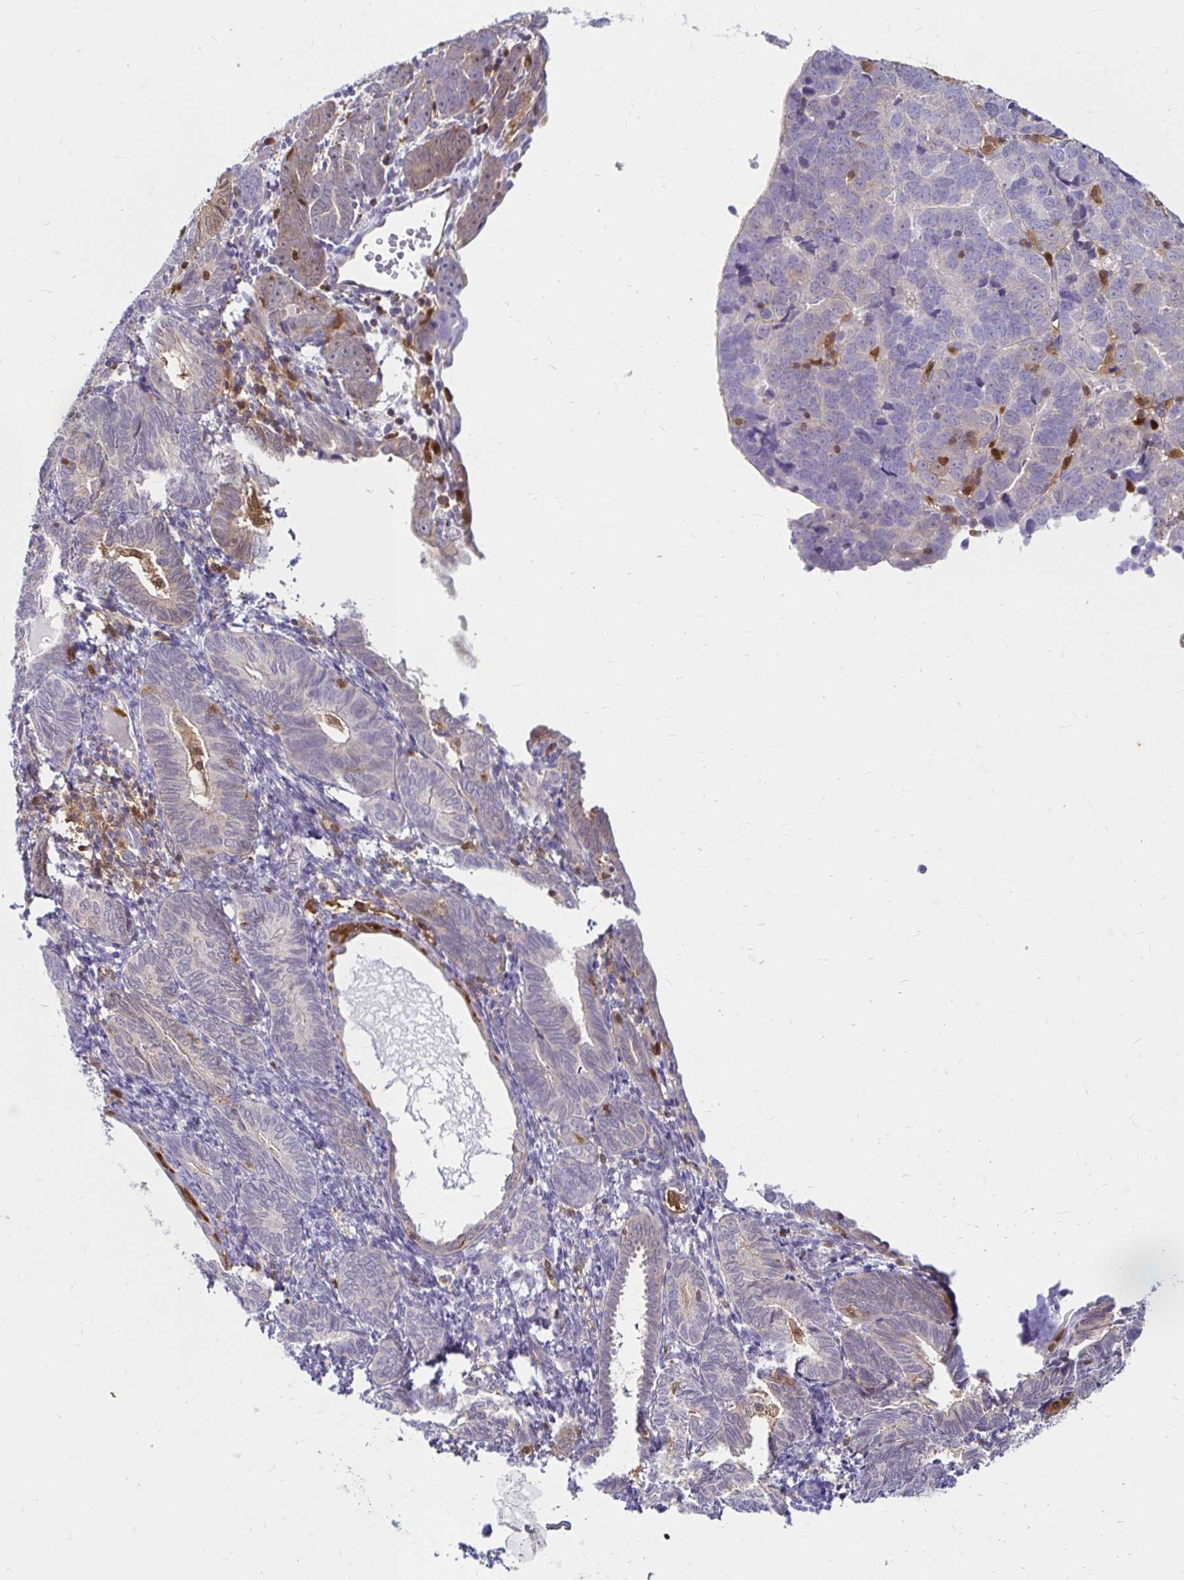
{"staining": {"intensity": "weak", "quantity": "<25%", "location": "cytoplasmic/membranous"}, "tissue": "endometrial cancer", "cell_type": "Tumor cells", "image_type": "cancer", "snomed": [{"axis": "morphology", "description": "Adenocarcinoma, NOS"}, {"axis": "topography", "description": "Endometrium"}], "caption": "Endometrial cancer (adenocarcinoma) was stained to show a protein in brown. There is no significant positivity in tumor cells.", "gene": "PYCARD", "patient": {"sex": "female", "age": 82}}